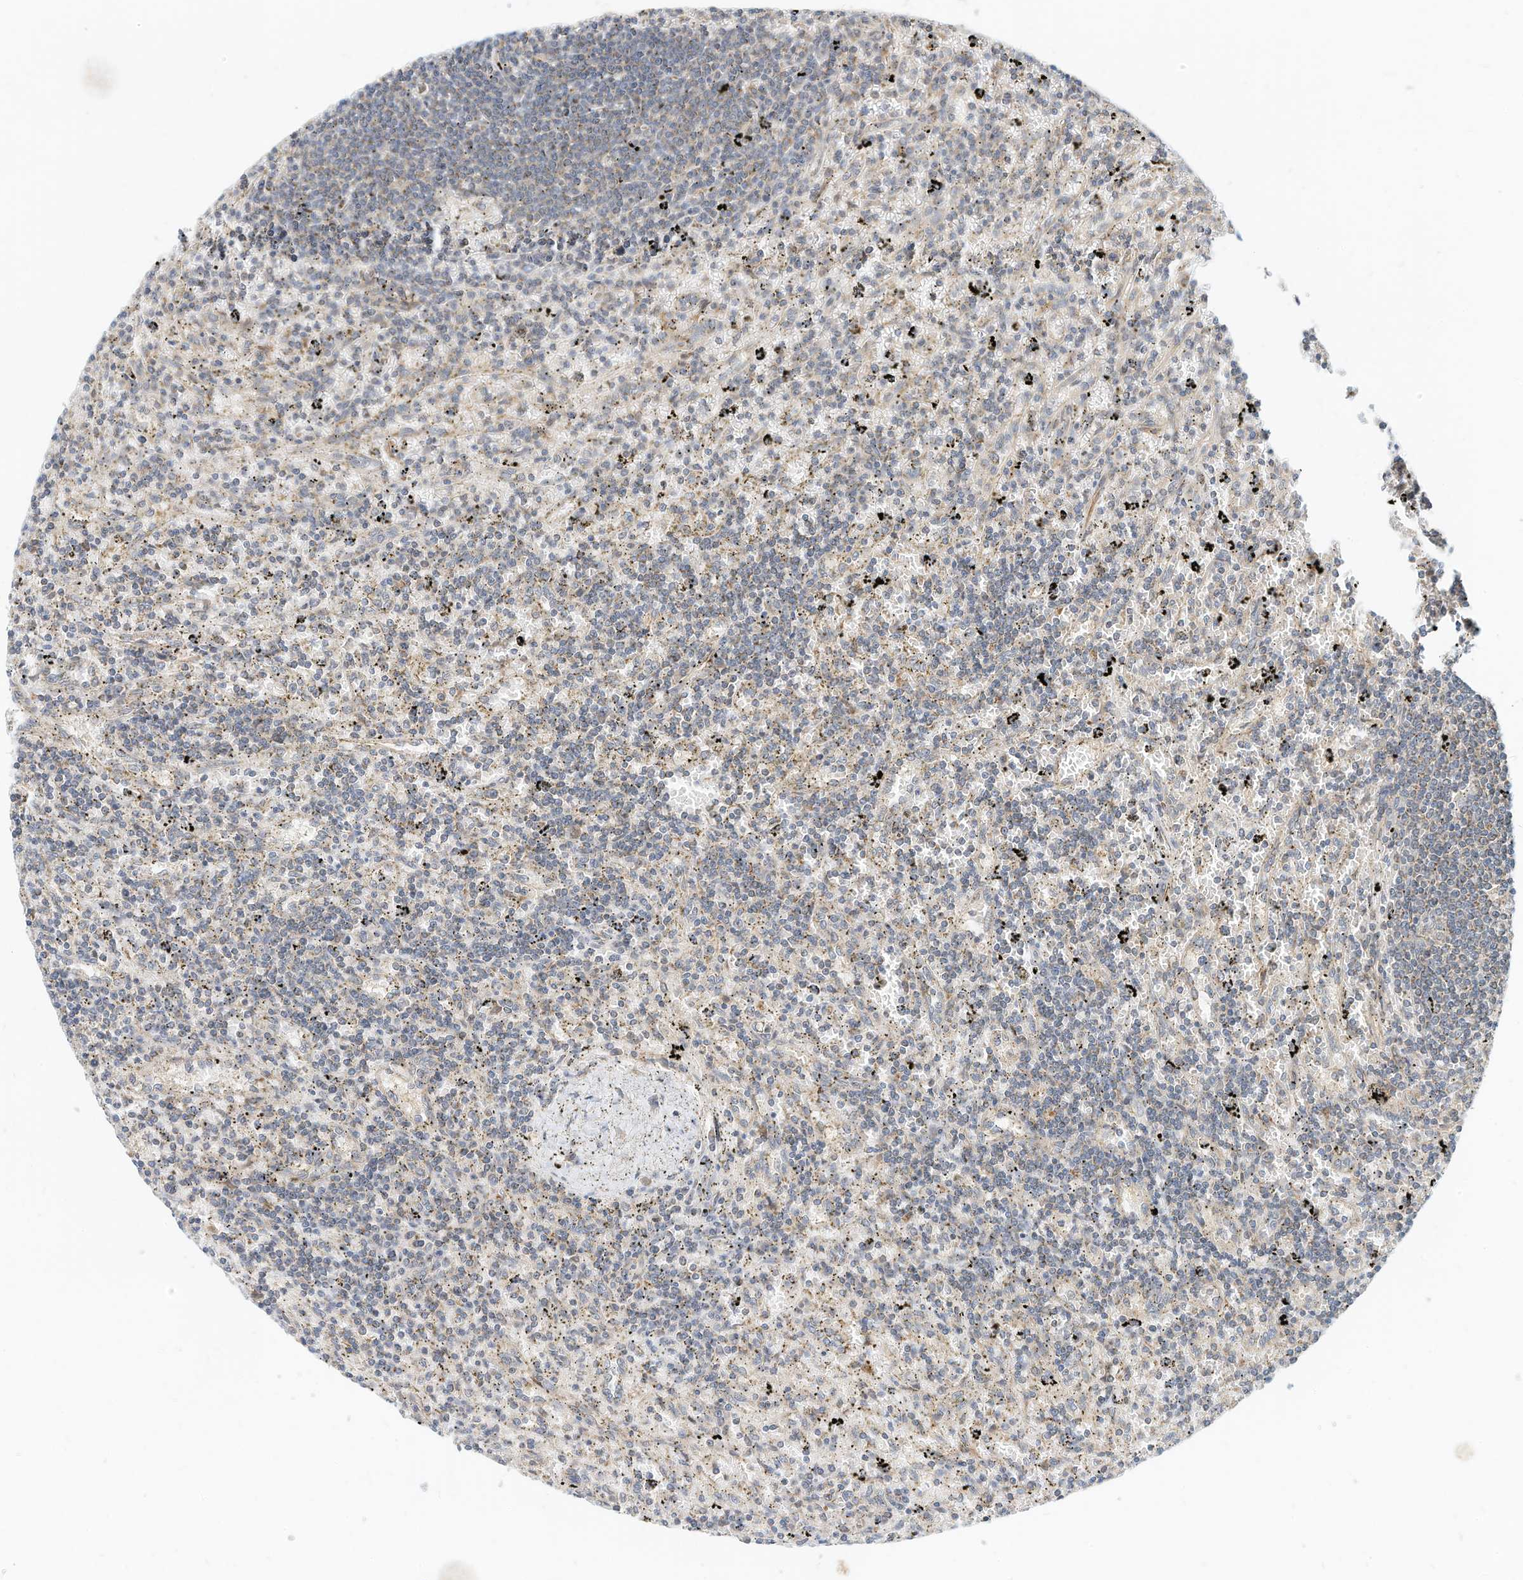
{"staining": {"intensity": "negative", "quantity": "none", "location": "none"}, "tissue": "lymphoma", "cell_type": "Tumor cells", "image_type": "cancer", "snomed": [{"axis": "morphology", "description": "Malignant lymphoma, non-Hodgkin's type, Low grade"}, {"axis": "topography", "description": "Spleen"}], "caption": "Malignant lymphoma, non-Hodgkin's type (low-grade) was stained to show a protein in brown. There is no significant positivity in tumor cells.", "gene": "METTL6", "patient": {"sex": "male", "age": 76}}